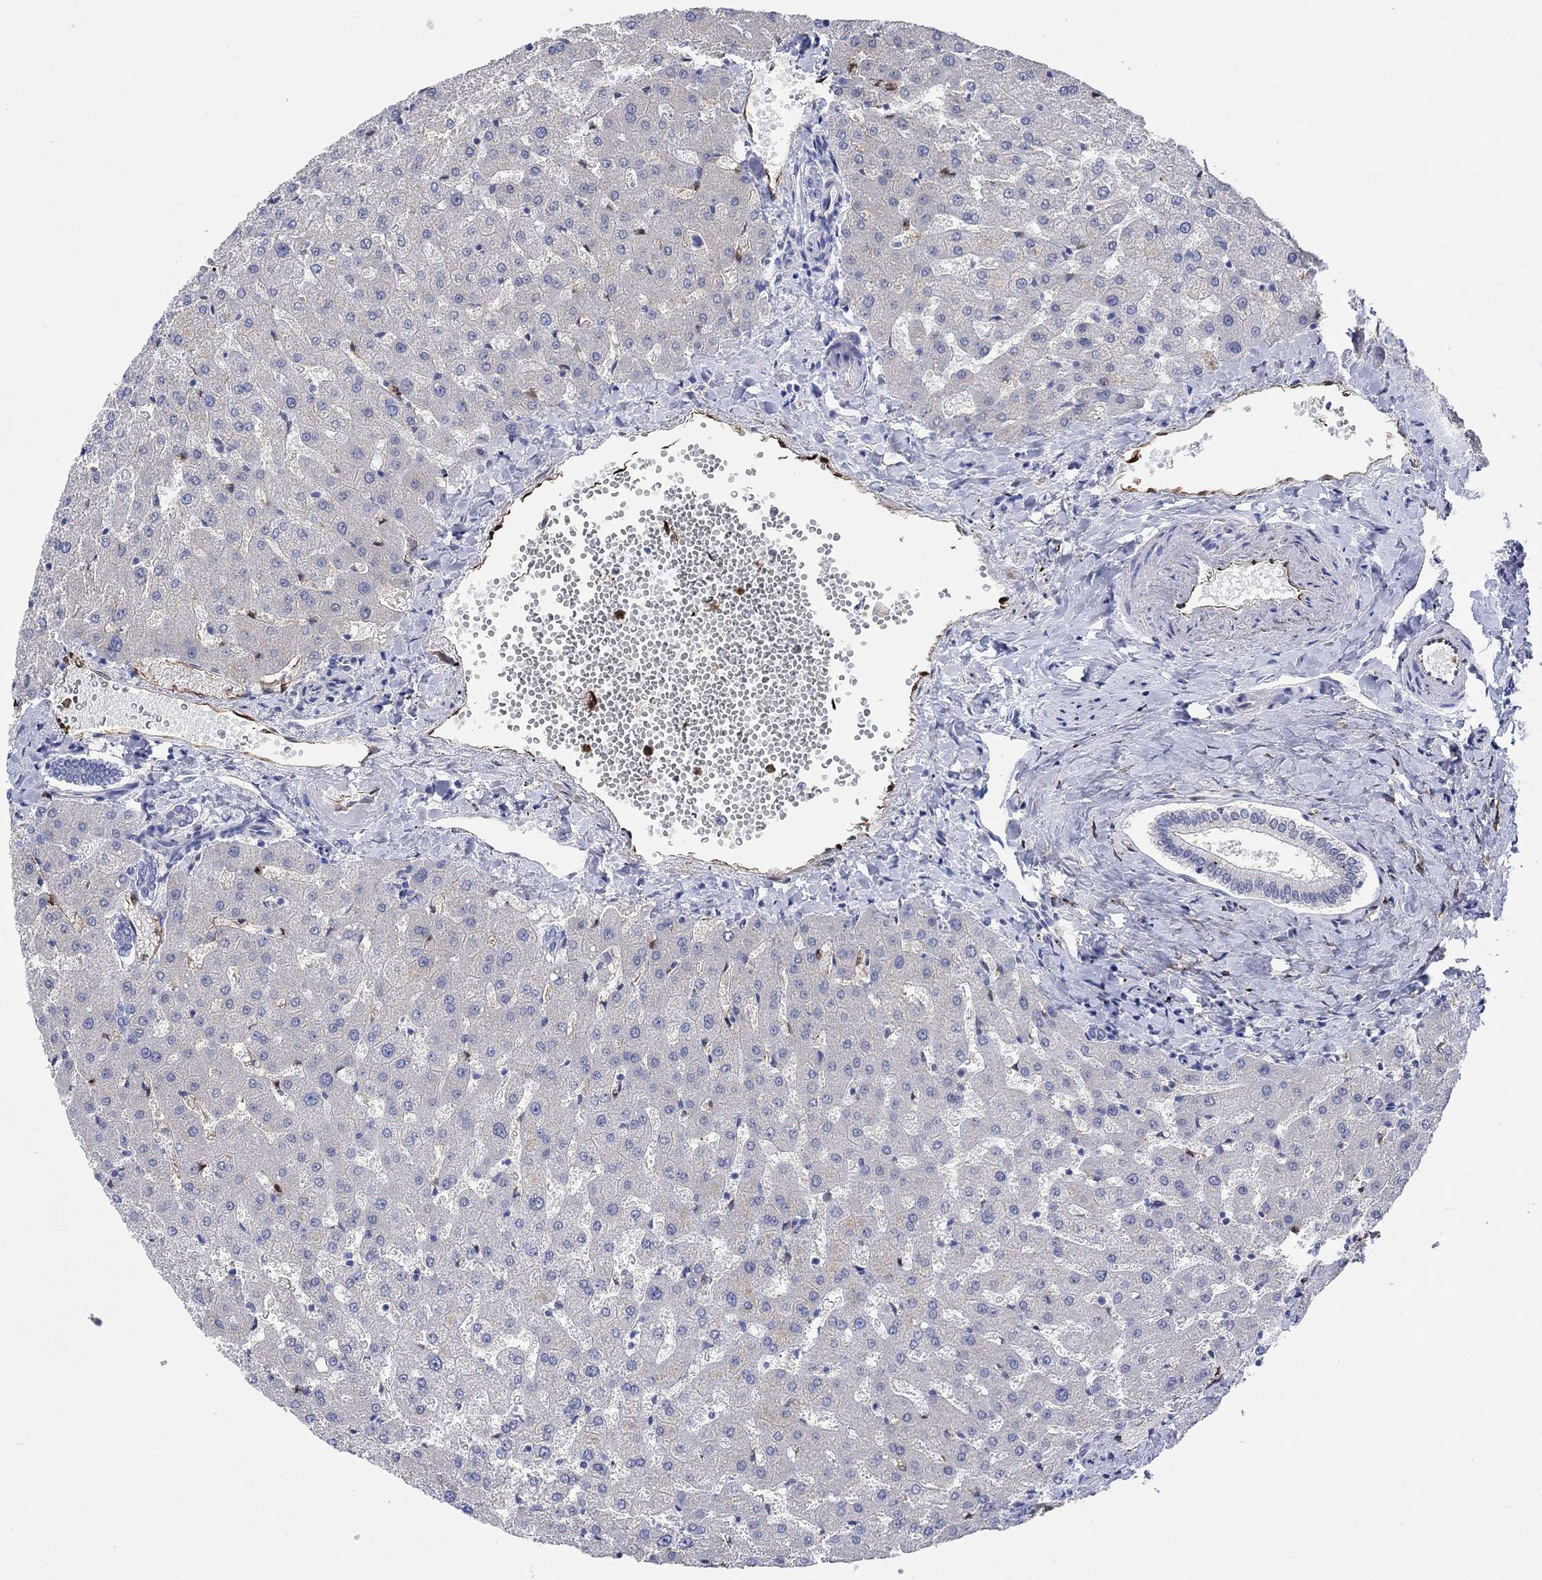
{"staining": {"intensity": "negative", "quantity": "none", "location": "none"}, "tissue": "liver", "cell_type": "Cholangiocytes", "image_type": "normal", "snomed": [{"axis": "morphology", "description": "Normal tissue, NOS"}, {"axis": "topography", "description": "Liver"}], "caption": "Immunohistochemical staining of normal liver reveals no significant positivity in cholangiocytes. (IHC, brightfield microscopy, high magnification).", "gene": "TGM2", "patient": {"sex": "female", "age": 50}}